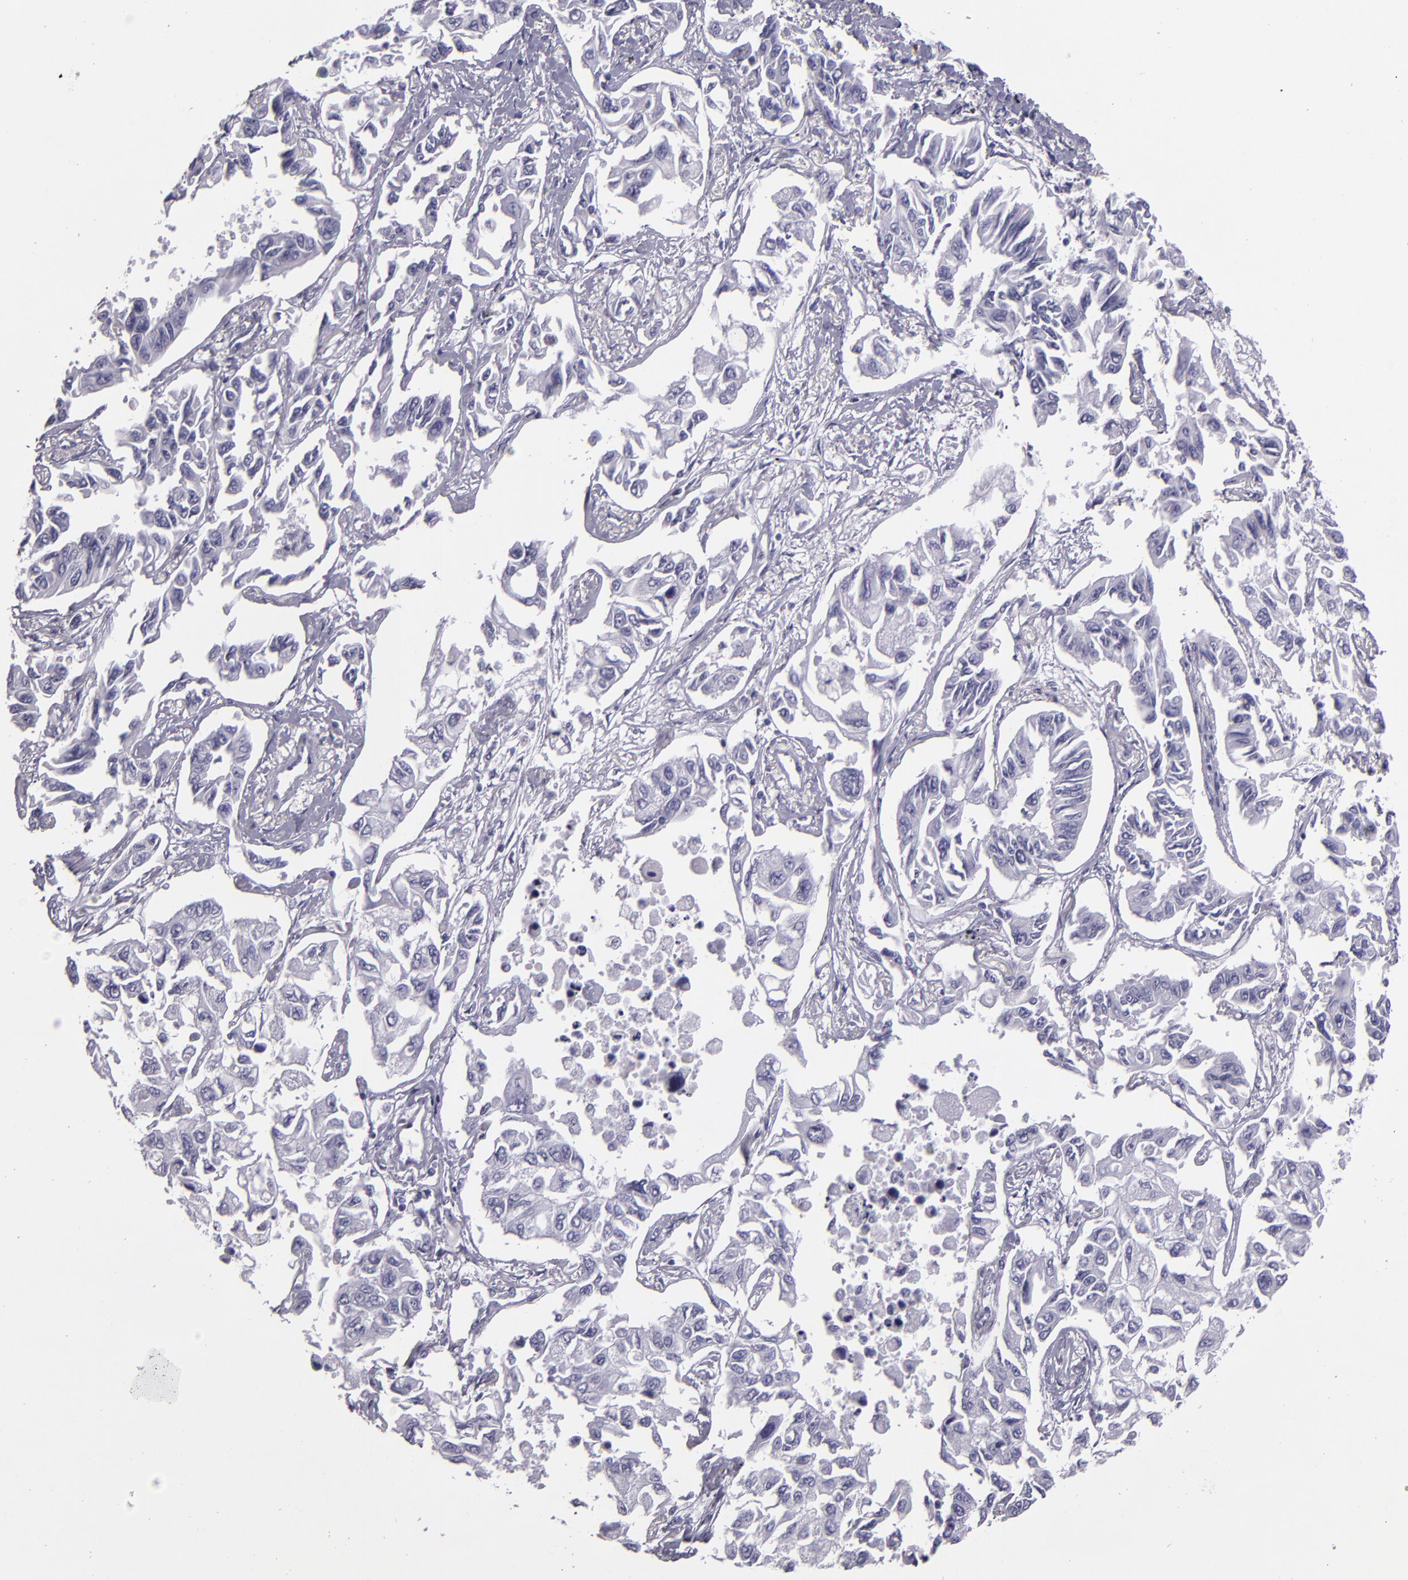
{"staining": {"intensity": "negative", "quantity": "none", "location": "none"}, "tissue": "lung cancer", "cell_type": "Tumor cells", "image_type": "cancer", "snomed": [{"axis": "morphology", "description": "Adenocarcinoma, NOS"}, {"axis": "topography", "description": "Lung"}], "caption": "Immunohistochemistry (IHC) photomicrograph of neoplastic tissue: lung cancer stained with DAB displays no significant protein positivity in tumor cells.", "gene": "CR2", "patient": {"sex": "male", "age": 64}}